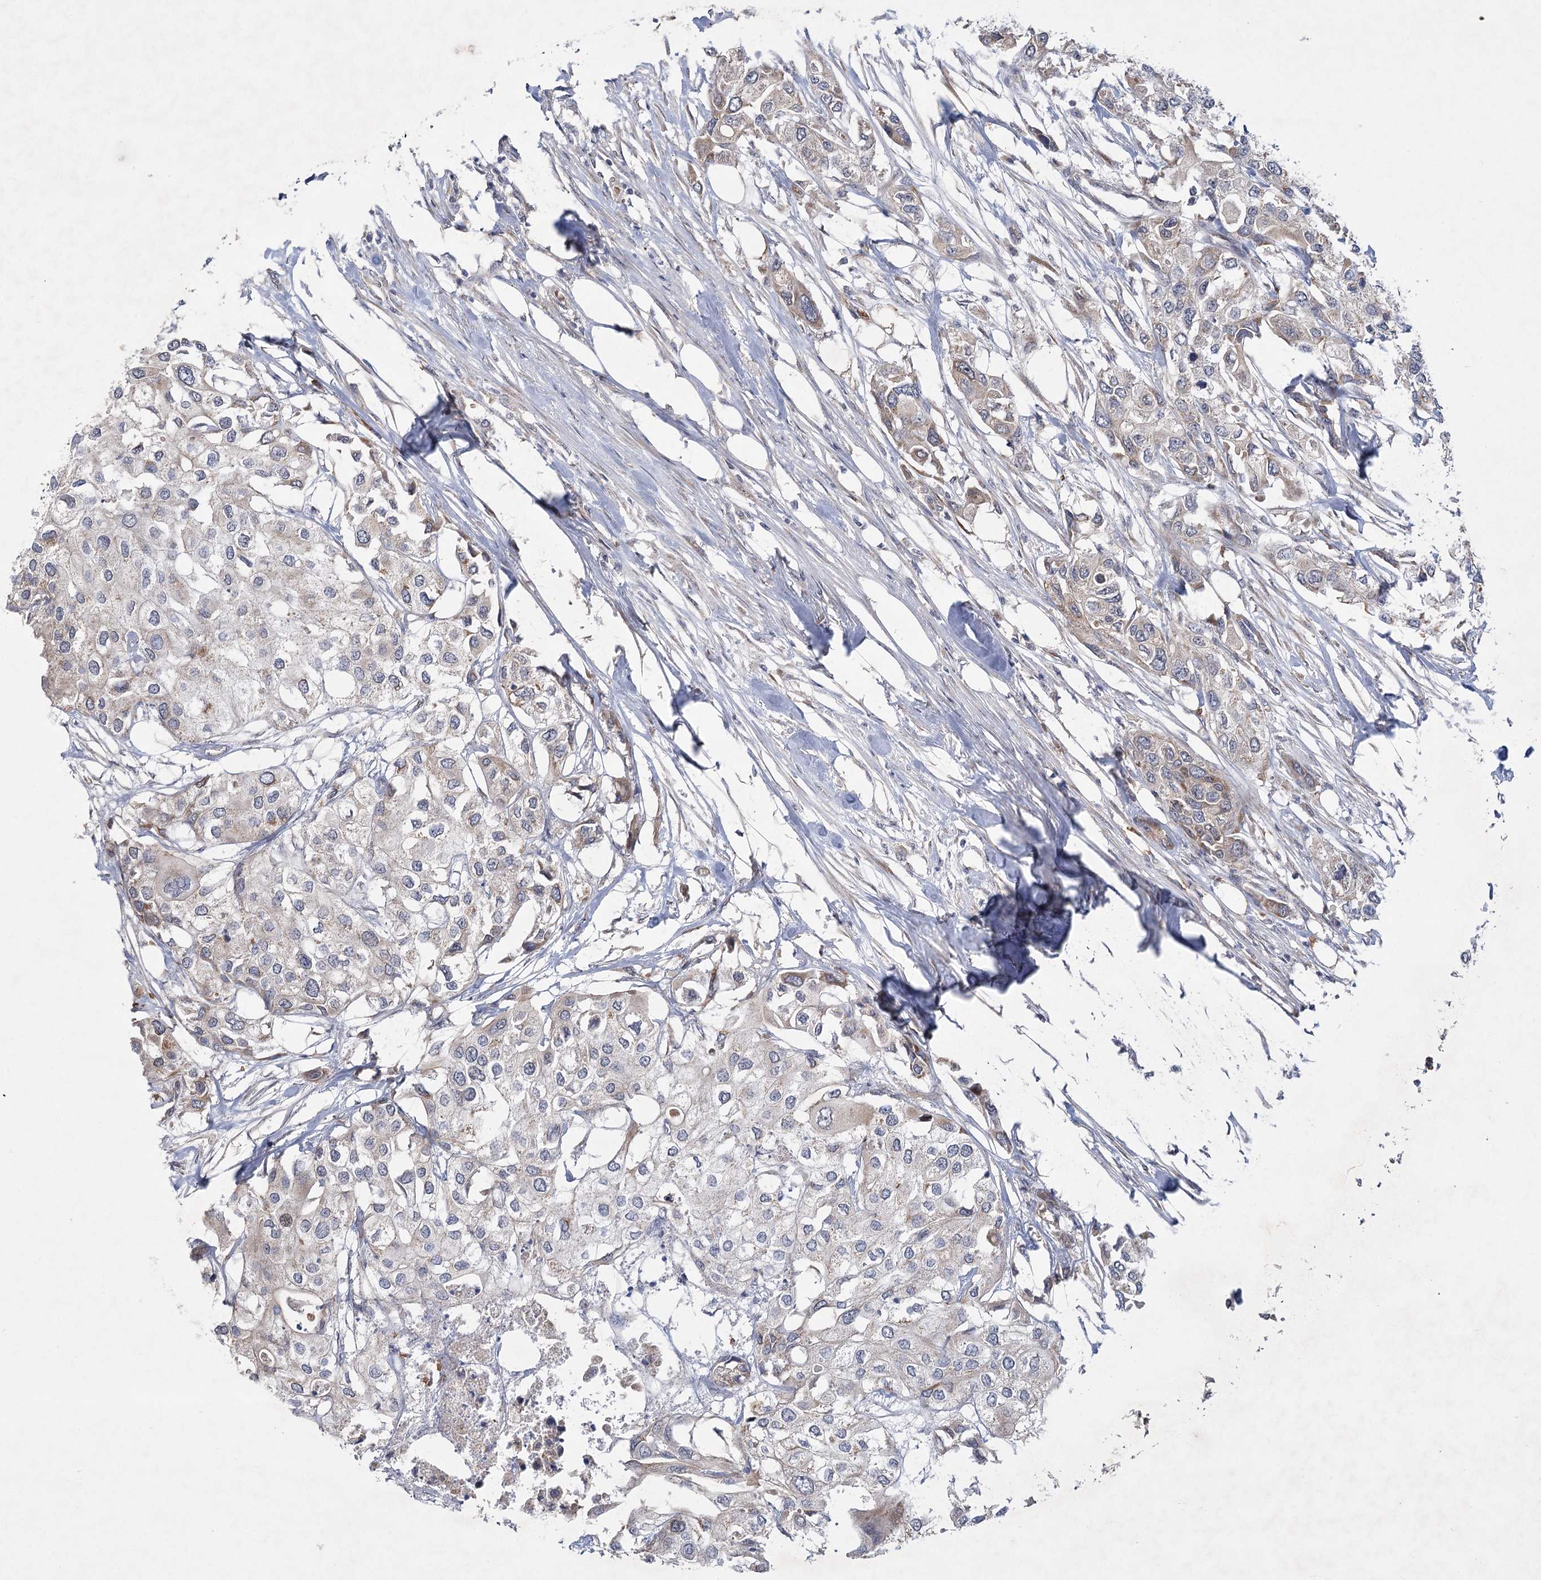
{"staining": {"intensity": "negative", "quantity": "none", "location": "none"}, "tissue": "urothelial cancer", "cell_type": "Tumor cells", "image_type": "cancer", "snomed": [{"axis": "morphology", "description": "Urothelial carcinoma, High grade"}, {"axis": "topography", "description": "Urinary bladder"}], "caption": "High magnification brightfield microscopy of high-grade urothelial carcinoma stained with DAB (3,3'-diaminobenzidine) (brown) and counterstained with hematoxylin (blue): tumor cells show no significant positivity.", "gene": "NSMCE4A", "patient": {"sex": "male", "age": 64}}